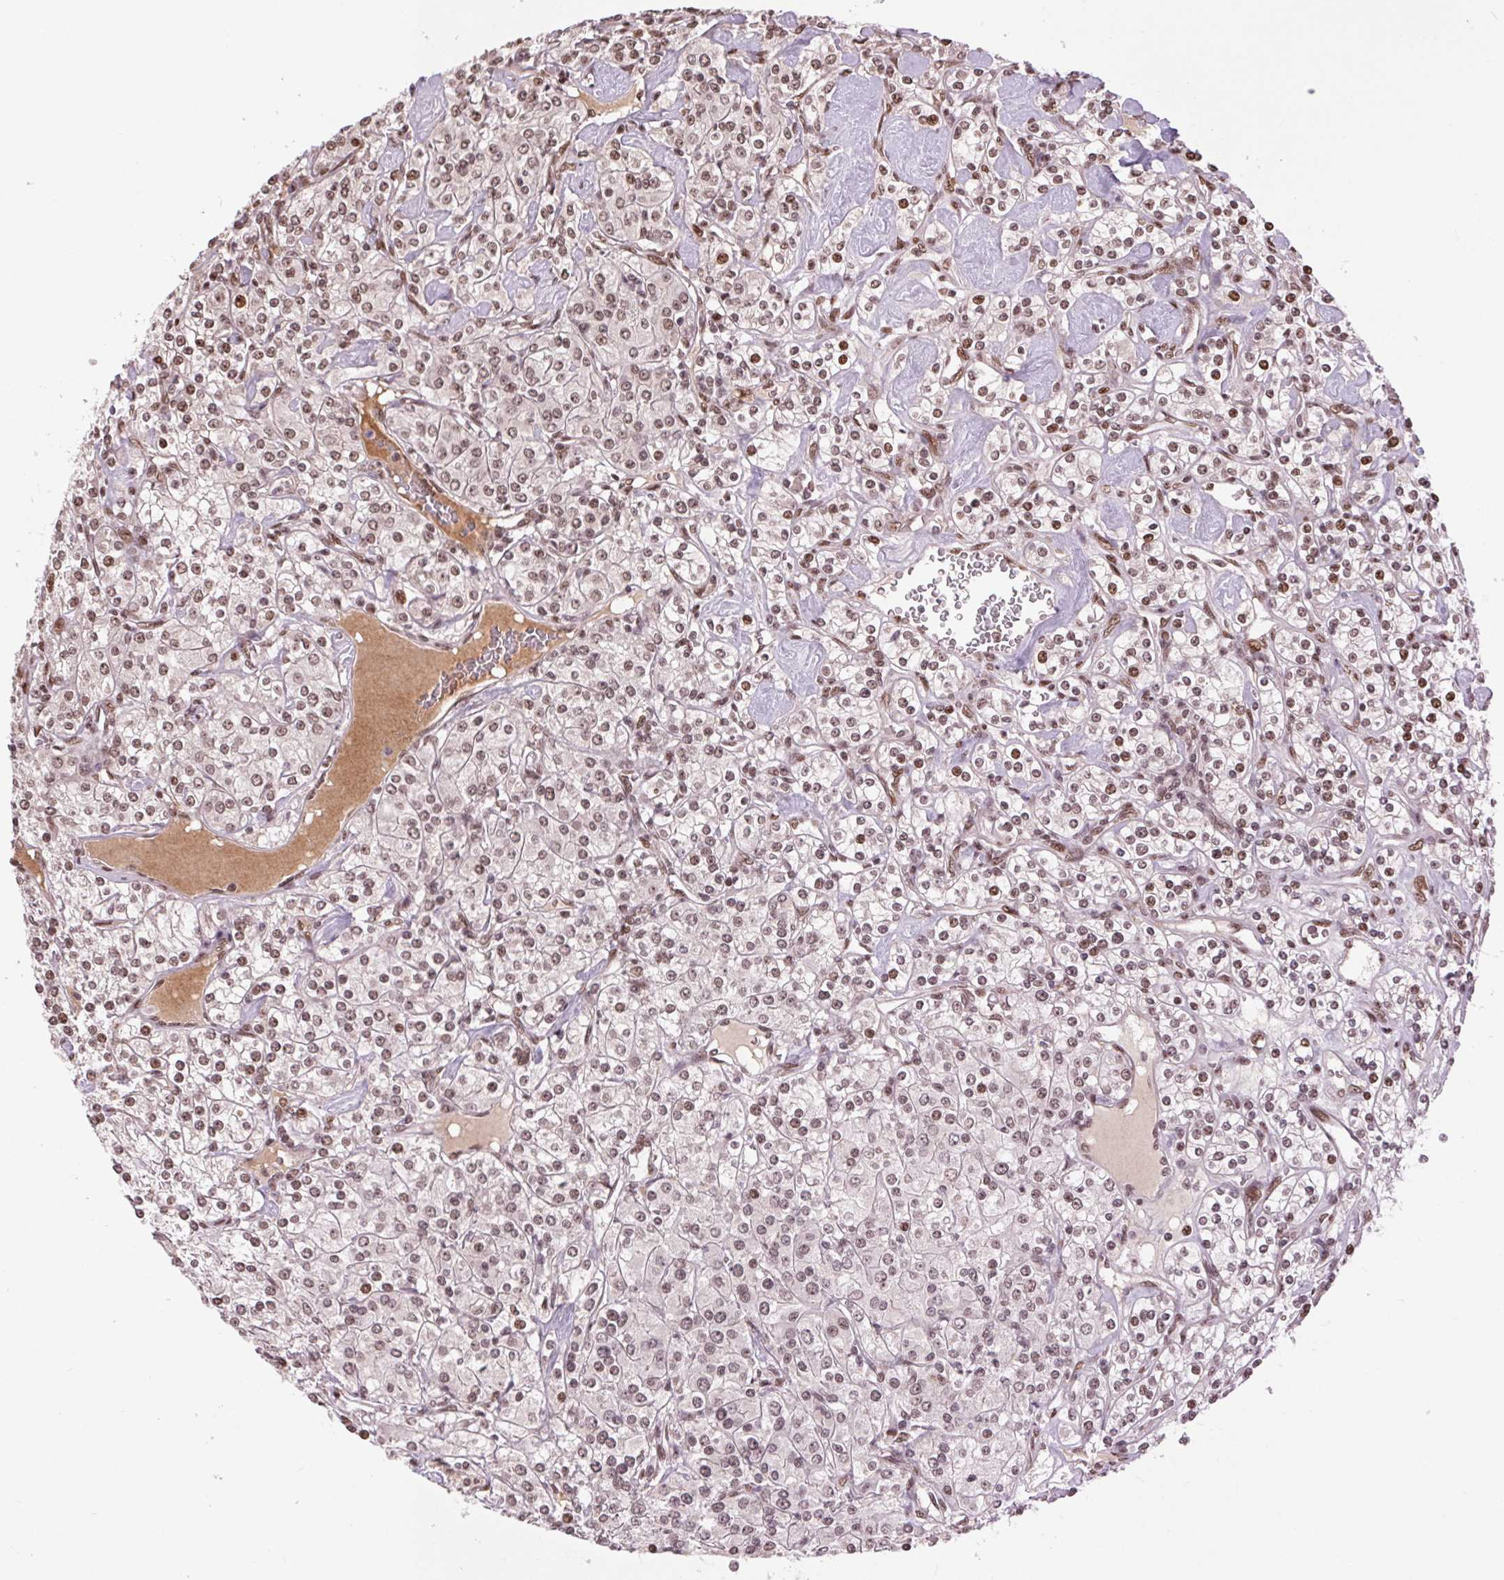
{"staining": {"intensity": "moderate", "quantity": ">75%", "location": "nuclear"}, "tissue": "renal cancer", "cell_type": "Tumor cells", "image_type": "cancer", "snomed": [{"axis": "morphology", "description": "Adenocarcinoma, NOS"}, {"axis": "topography", "description": "Kidney"}], "caption": "Human renal cancer (adenocarcinoma) stained with a protein marker demonstrates moderate staining in tumor cells.", "gene": "RAD23A", "patient": {"sex": "male", "age": 77}}